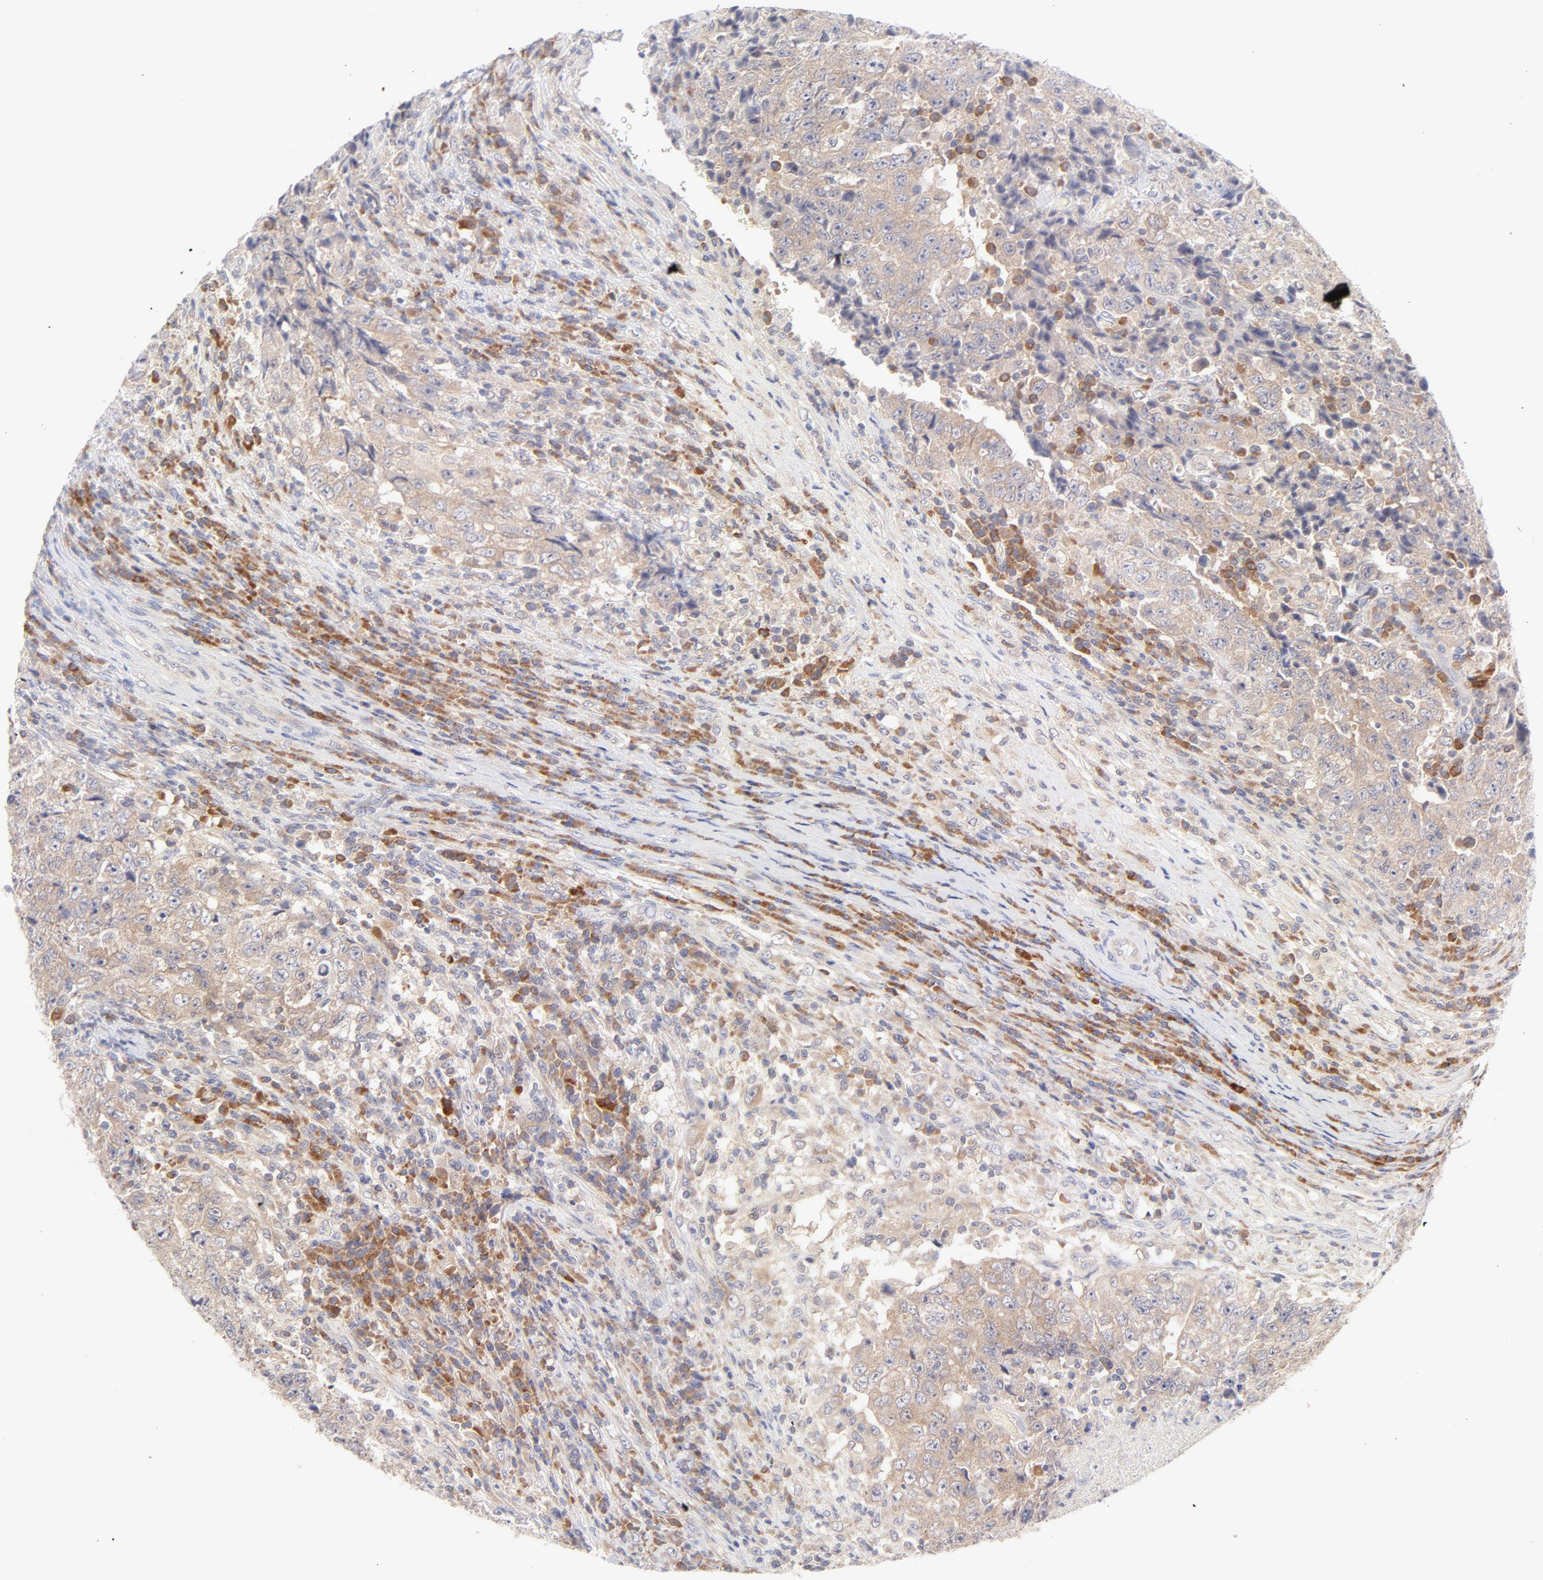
{"staining": {"intensity": "weak", "quantity": ">75%", "location": "cytoplasmic/membranous"}, "tissue": "testis cancer", "cell_type": "Tumor cells", "image_type": "cancer", "snomed": [{"axis": "morphology", "description": "Necrosis, NOS"}, {"axis": "morphology", "description": "Carcinoma, Embryonal, NOS"}, {"axis": "topography", "description": "Testis"}], "caption": "Testis cancer tissue reveals weak cytoplasmic/membranous staining in about >75% of tumor cells", "gene": "RPS6KA1", "patient": {"sex": "male", "age": 19}}